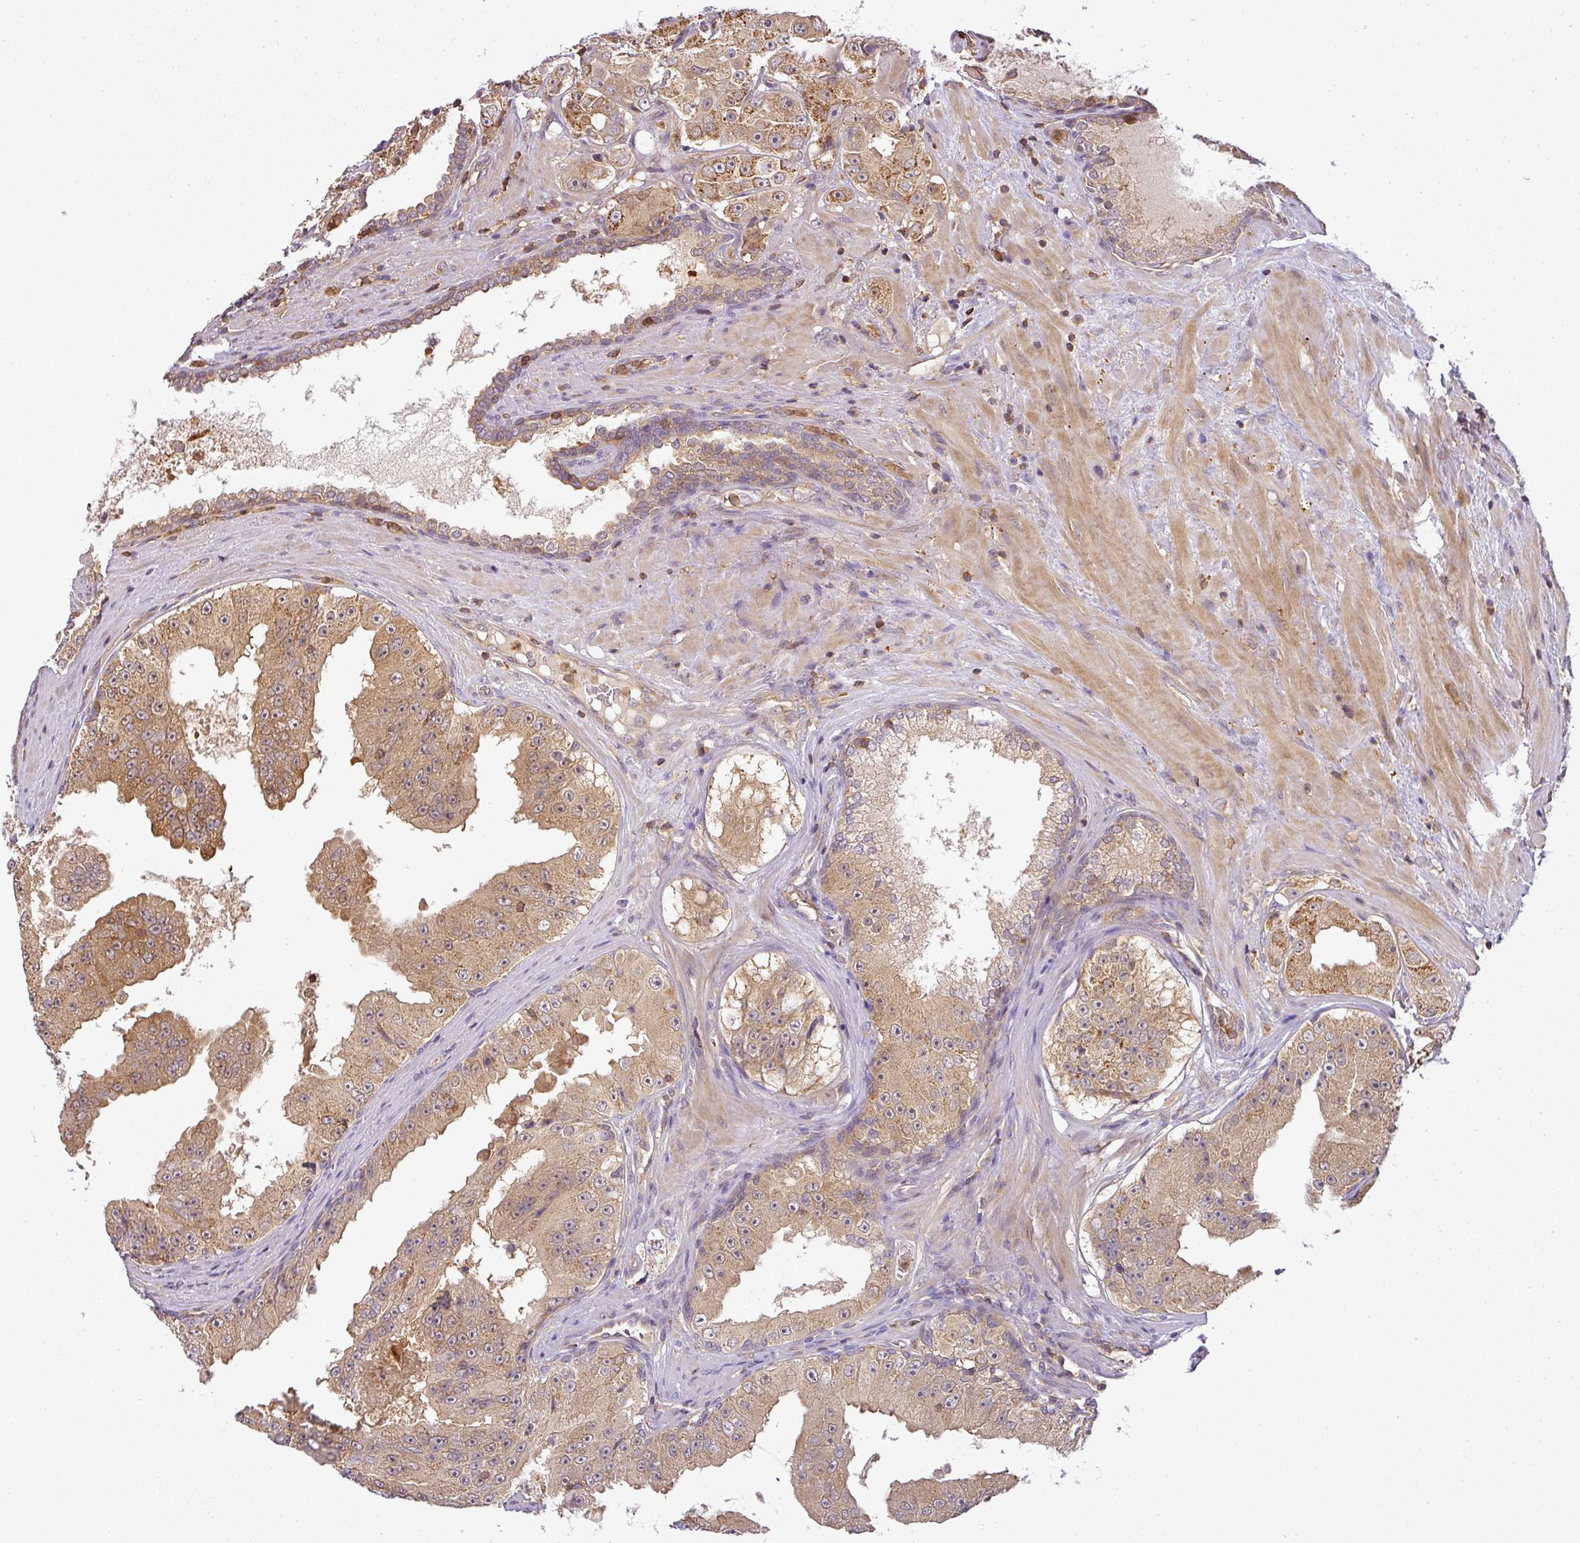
{"staining": {"intensity": "moderate", "quantity": "25%-75%", "location": "cytoplasmic/membranous"}, "tissue": "prostate cancer", "cell_type": "Tumor cells", "image_type": "cancer", "snomed": [{"axis": "morphology", "description": "Adenocarcinoma, High grade"}, {"axis": "topography", "description": "Prostate"}], "caption": "Immunohistochemistry image of neoplastic tissue: human prostate cancer stained using immunohistochemistry (IHC) displays medium levels of moderate protein expression localized specifically in the cytoplasmic/membranous of tumor cells, appearing as a cytoplasmic/membranous brown color.", "gene": "TCL1B", "patient": {"sex": "male", "age": 73}}